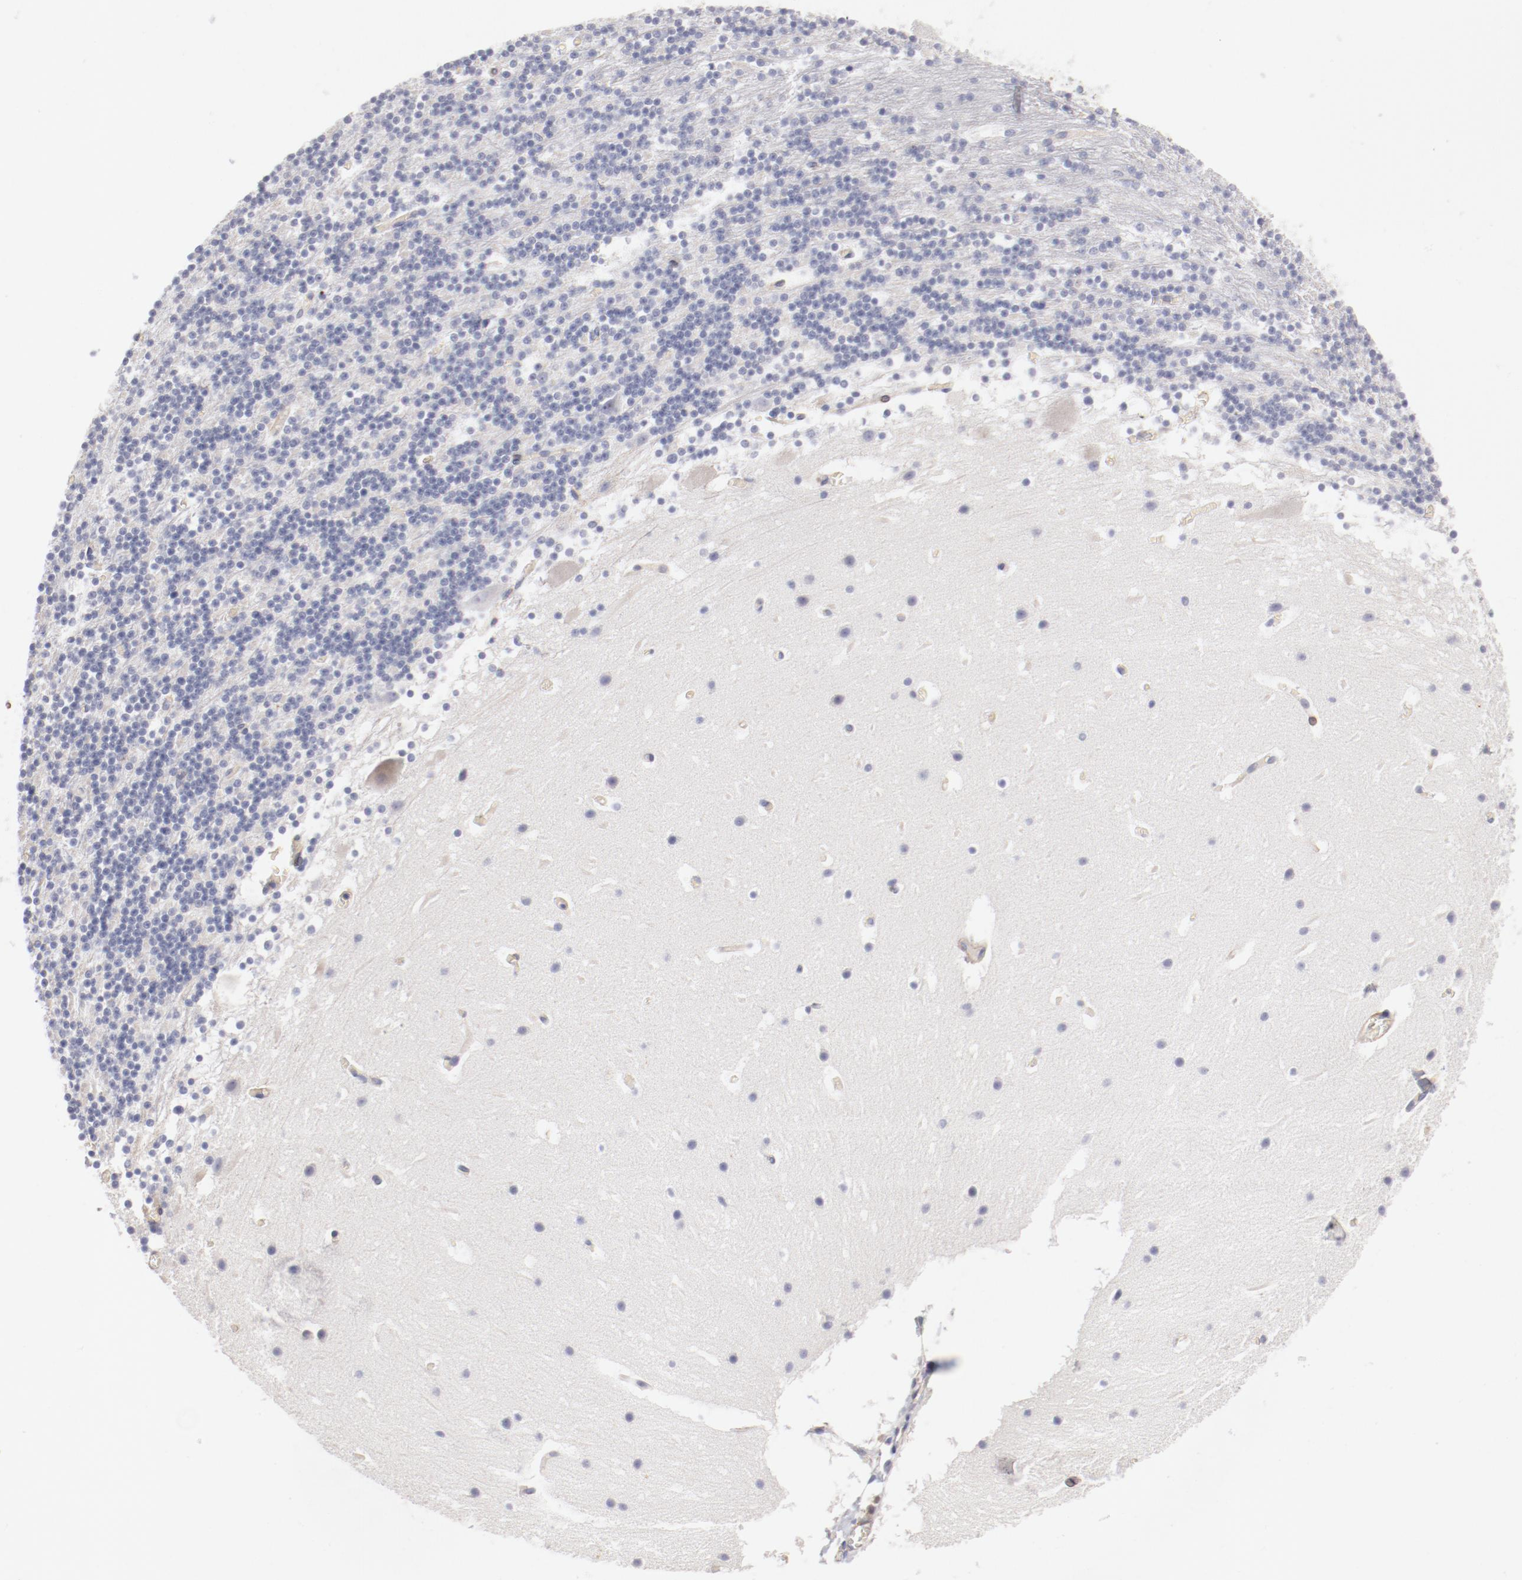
{"staining": {"intensity": "negative", "quantity": "none", "location": "none"}, "tissue": "cerebellum", "cell_type": "Cells in granular layer", "image_type": "normal", "snomed": [{"axis": "morphology", "description": "Normal tissue, NOS"}, {"axis": "topography", "description": "Cerebellum"}], "caption": "Immunohistochemistry micrograph of normal cerebellum: human cerebellum stained with DAB displays no significant protein staining in cells in granular layer. (Brightfield microscopy of DAB immunohistochemistry at high magnification).", "gene": "LAX1", "patient": {"sex": "male", "age": 45}}